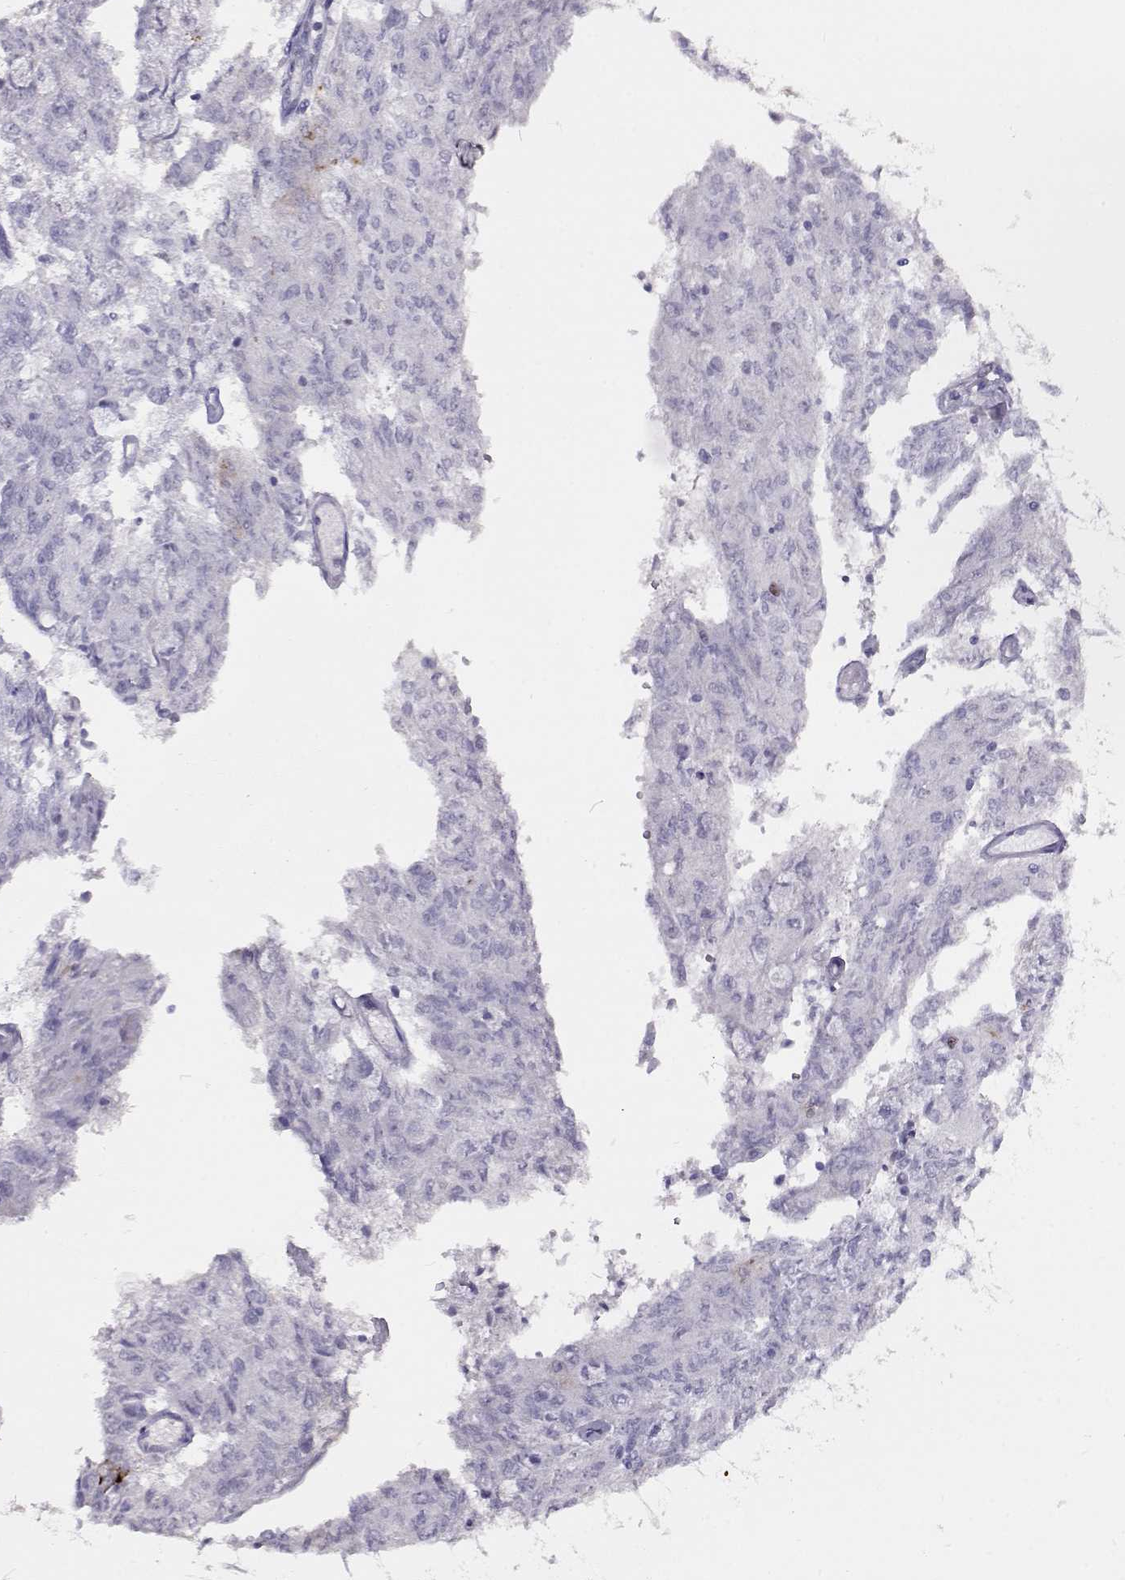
{"staining": {"intensity": "weak", "quantity": "<25%", "location": "nuclear"}, "tissue": "endometrial cancer", "cell_type": "Tumor cells", "image_type": "cancer", "snomed": [{"axis": "morphology", "description": "Adenocarcinoma, NOS"}, {"axis": "topography", "description": "Endometrium"}], "caption": "This is an immunohistochemistry histopathology image of adenocarcinoma (endometrial). There is no positivity in tumor cells.", "gene": "NPW", "patient": {"sex": "female", "age": 82}}